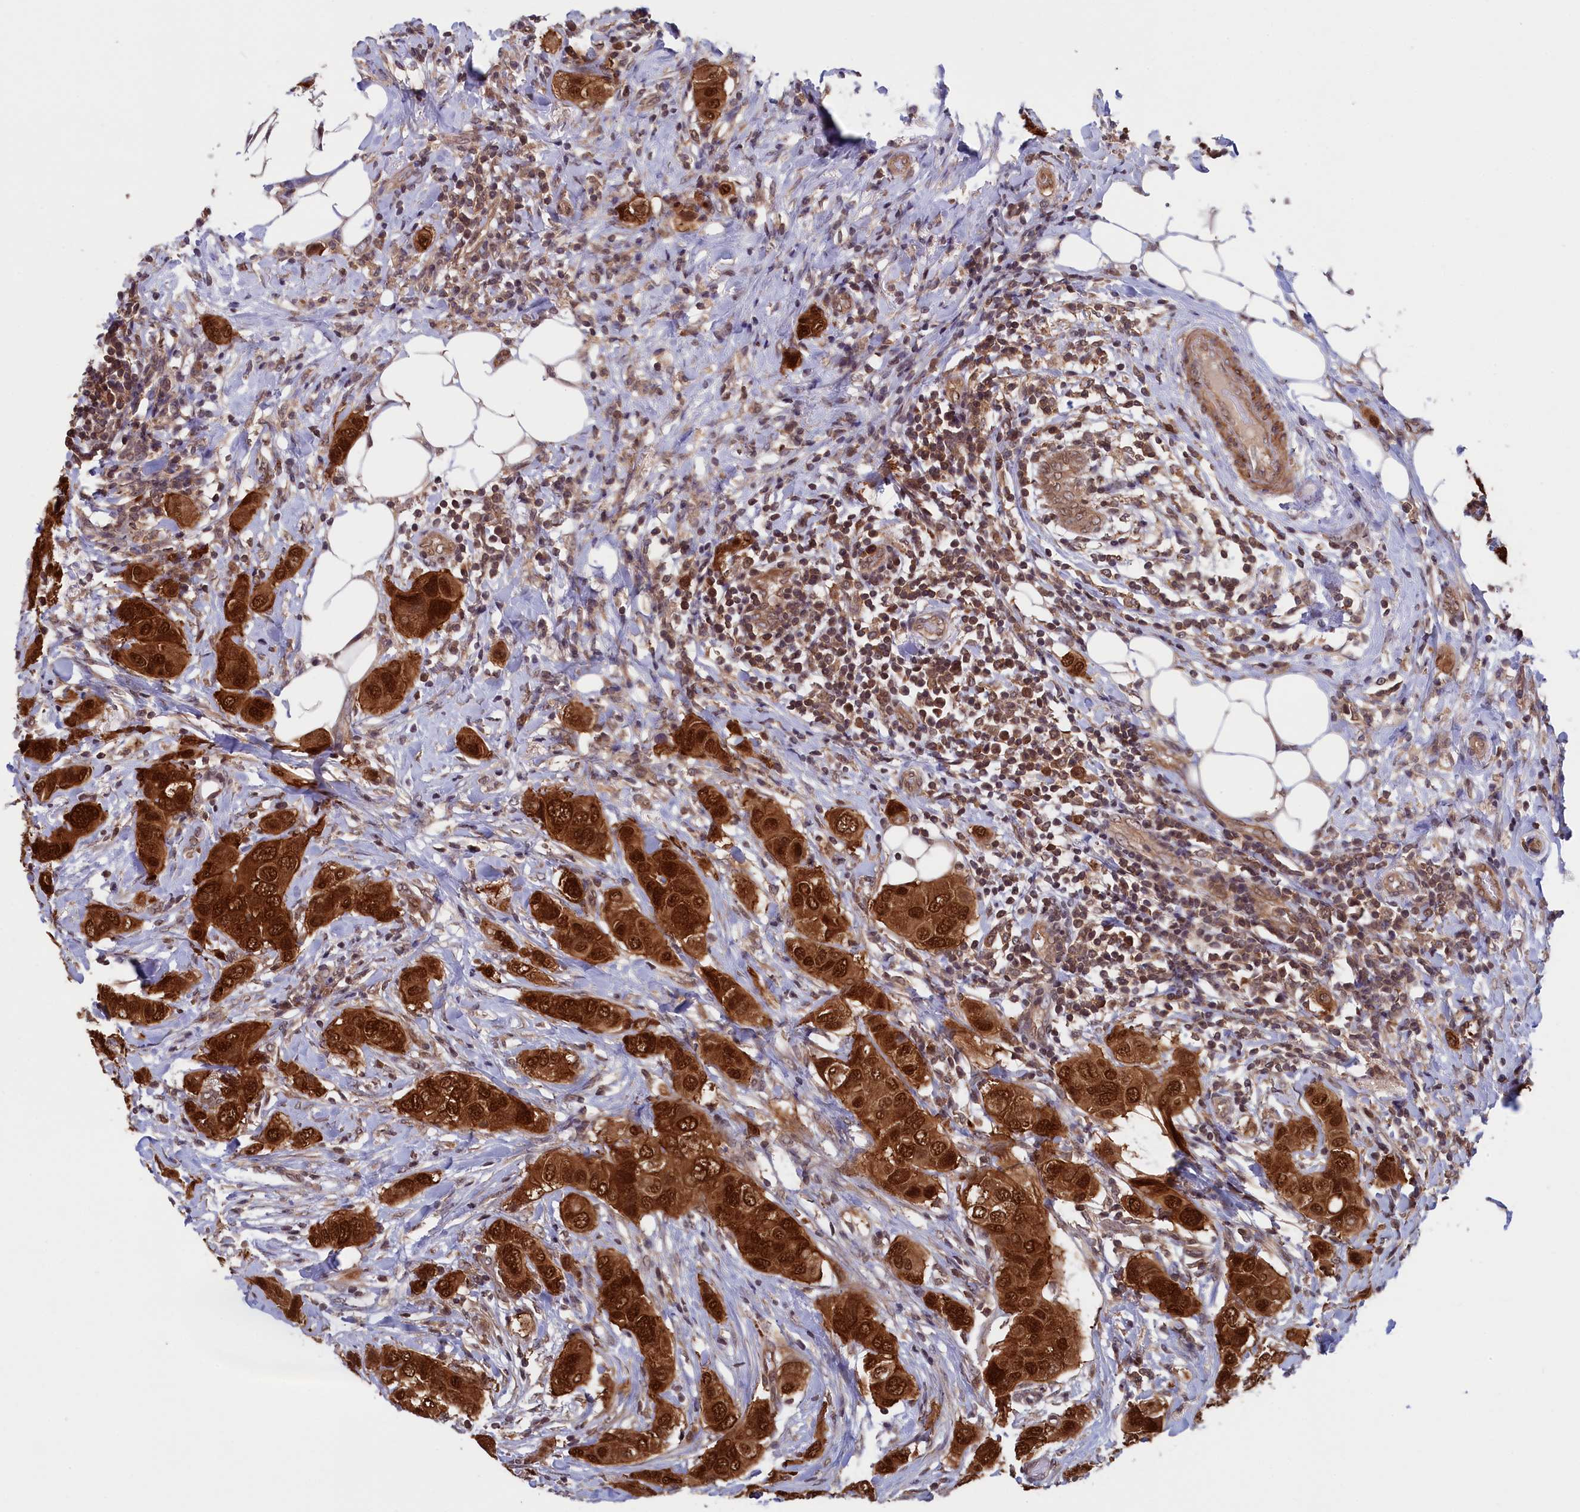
{"staining": {"intensity": "strong", "quantity": ">75%", "location": "cytoplasmic/membranous,nuclear"}, "tissue": "breast cancer", "cell_type": "Tumor cells", "image_type": "cancer", "snomed": [{"axis": "morphology", "description": "Lobular carcinoma"}, {"axis": "topography", "description": "Breast"}], "caption": "Approximately >75% of tumor cells in breast lobular carcinoma reveal strong cytoplasmic/membranous and nuclear protein expression as visualized by brown immunohistochemical staining.", "gene": "JPT2", "patient": {"sex": "female", "age": 51}}